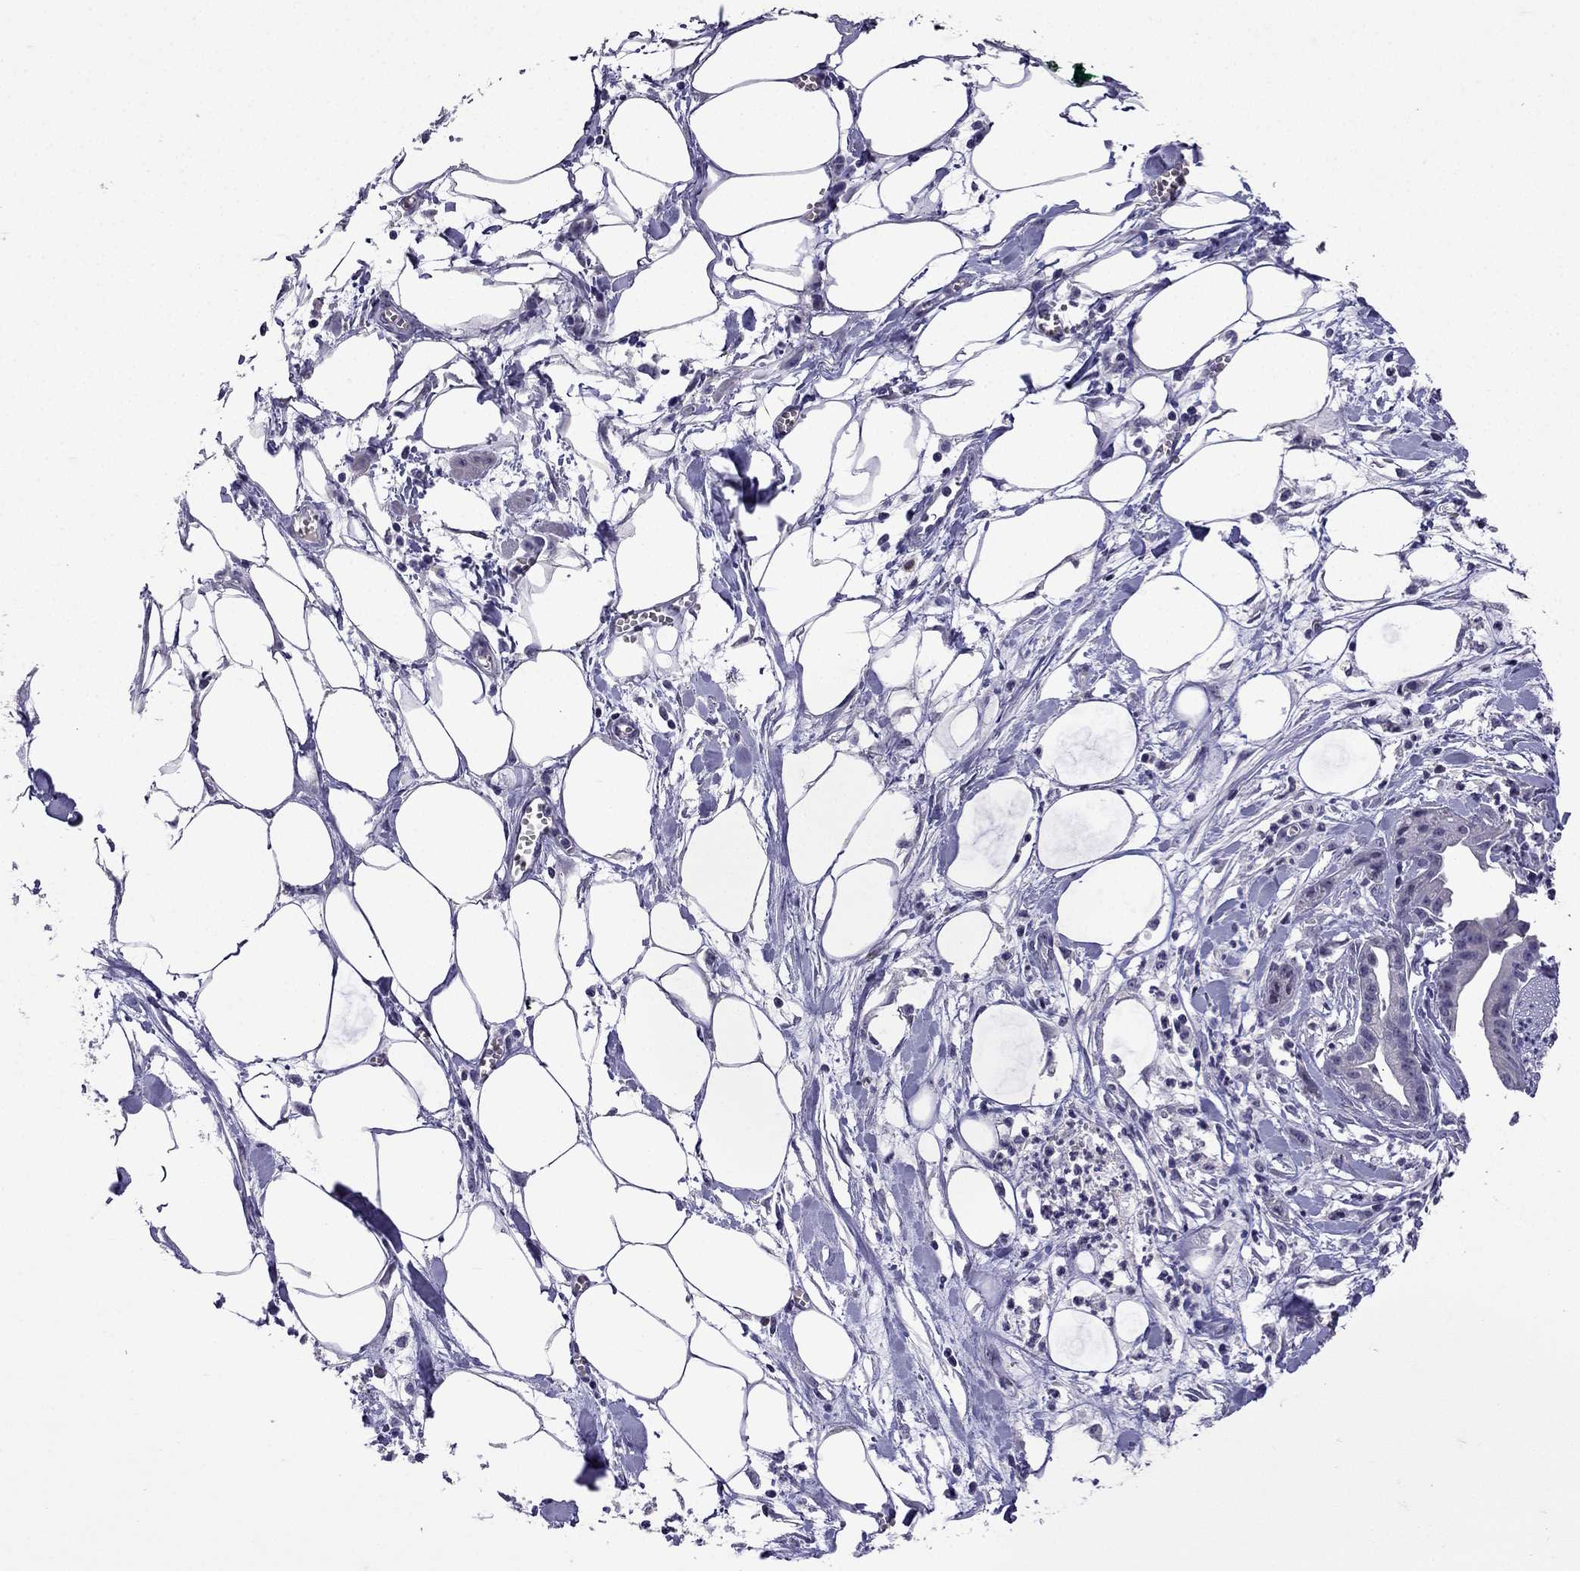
{"staining": {"intensity": "negative", "quantity": "none", "location": "none"}, "tissue": "pancreatic cancer", "cell_type": "Tumor cells", "image_type": "cancer", "snomed": [{"axis": "morphology", "description": "Normal tissue, NOS"}, {"axis": "morphology", "description": "Adenocarcinoma, NOS"}, {"axis": "topography", "description": "Lymph node"}, {"axis": "topography", "description": "Pancreas"}], "caption": "Tumor cells are negative for protein expression in human pancreatic cancer.", "gene": "TTN", "patient": {"sex": "female", "age": 58}}